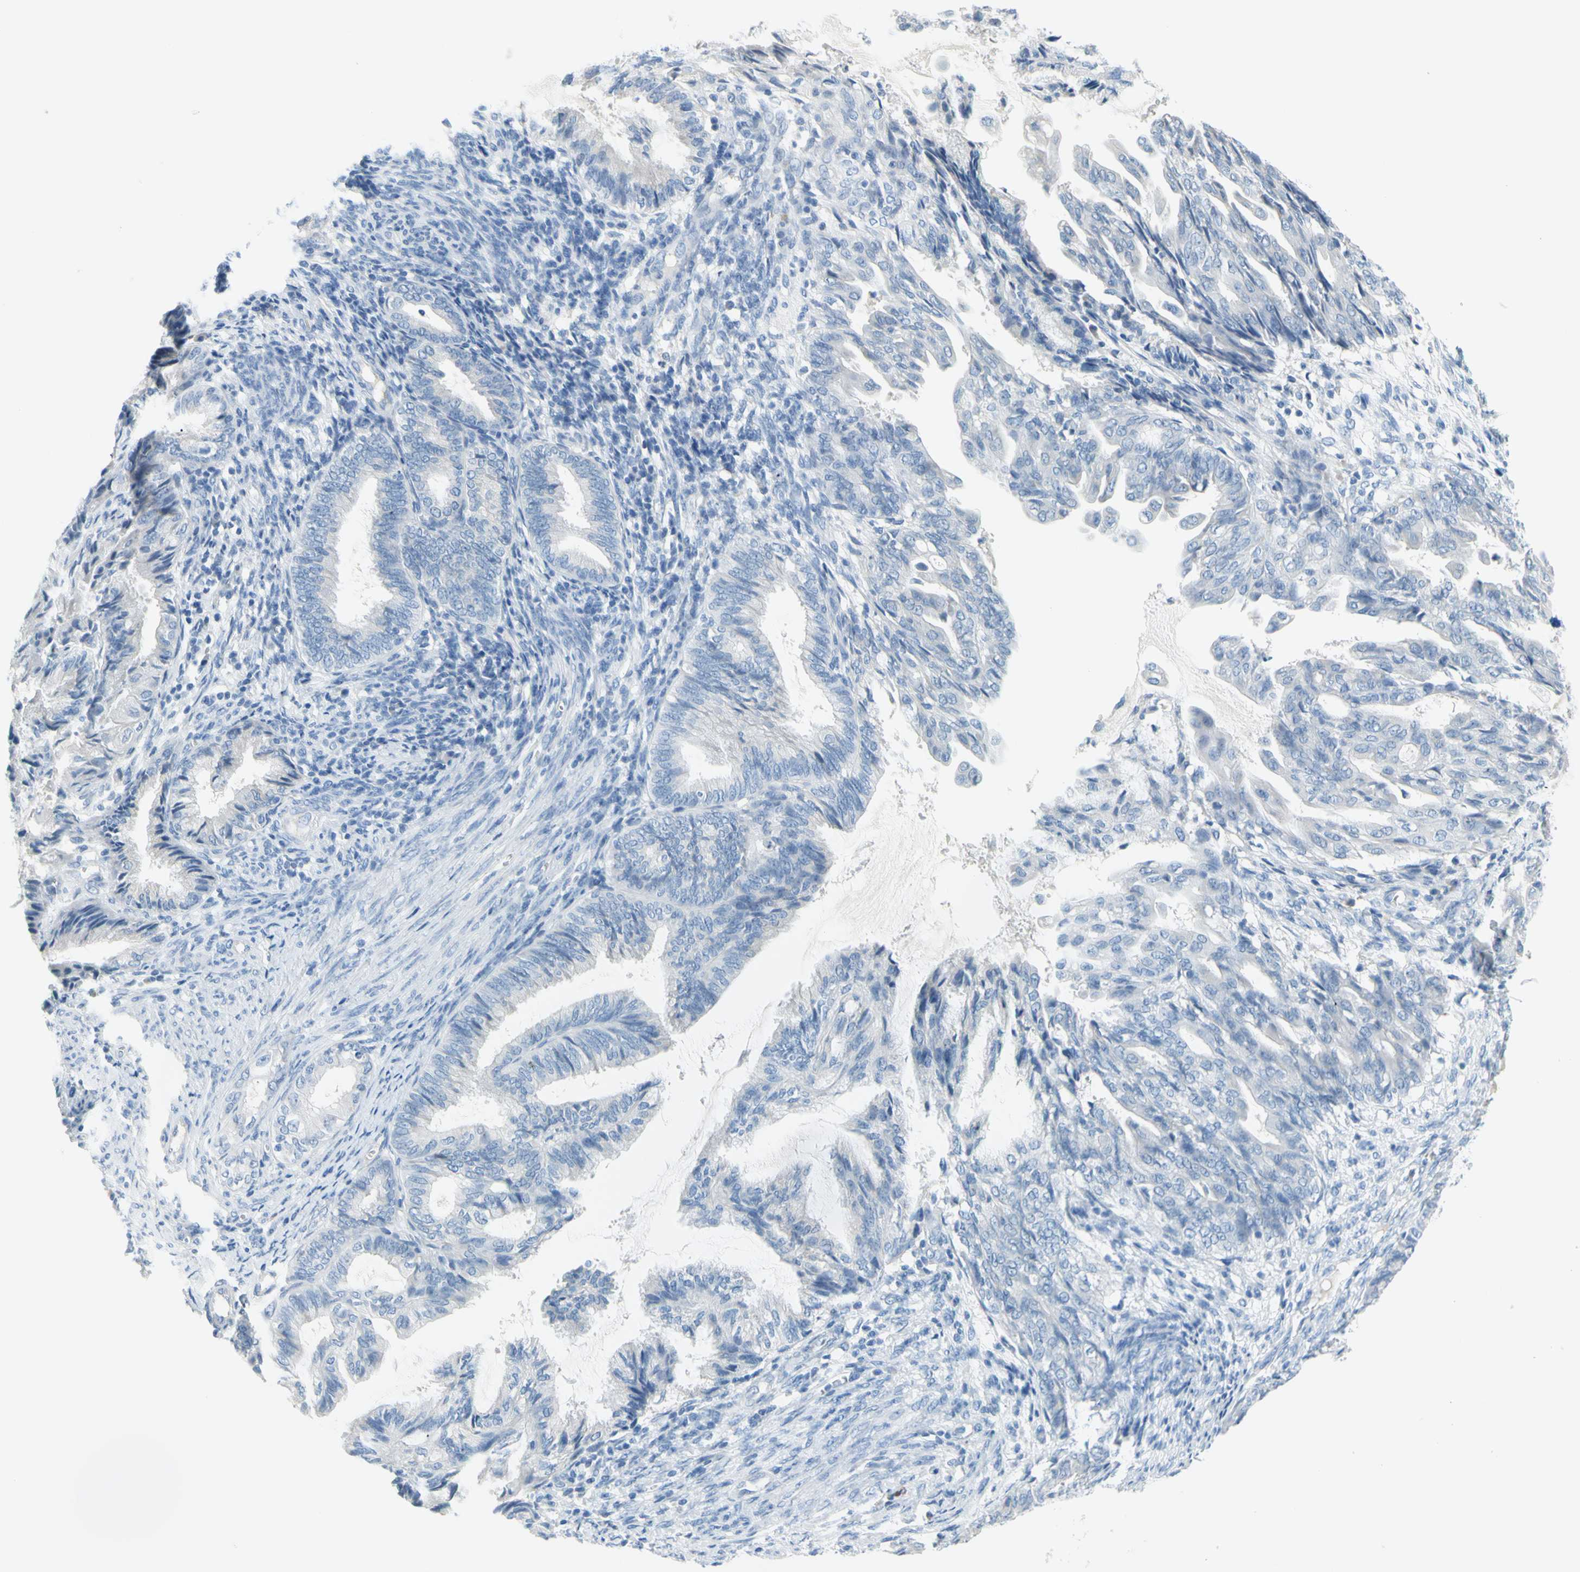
{"staining": {"intensity": "negative", "quantity": "none", "location": "none"}, "tissue": "endometrial cancer", "cell_type": "Tumor cells", "image_type": "cancer", "snomed": [{"axis": "morphology", "description": "Adenocarcinoma, NOS"}, {"axis": "topography", "description": "Endometrium"}], "caption": "Human endometrial adenocarcinoma stained for a protein using immunohistochemistry reveals no positivity in tumor cells.", "gene": "DCT", "patient": {"sex": "female", "age": 86}}